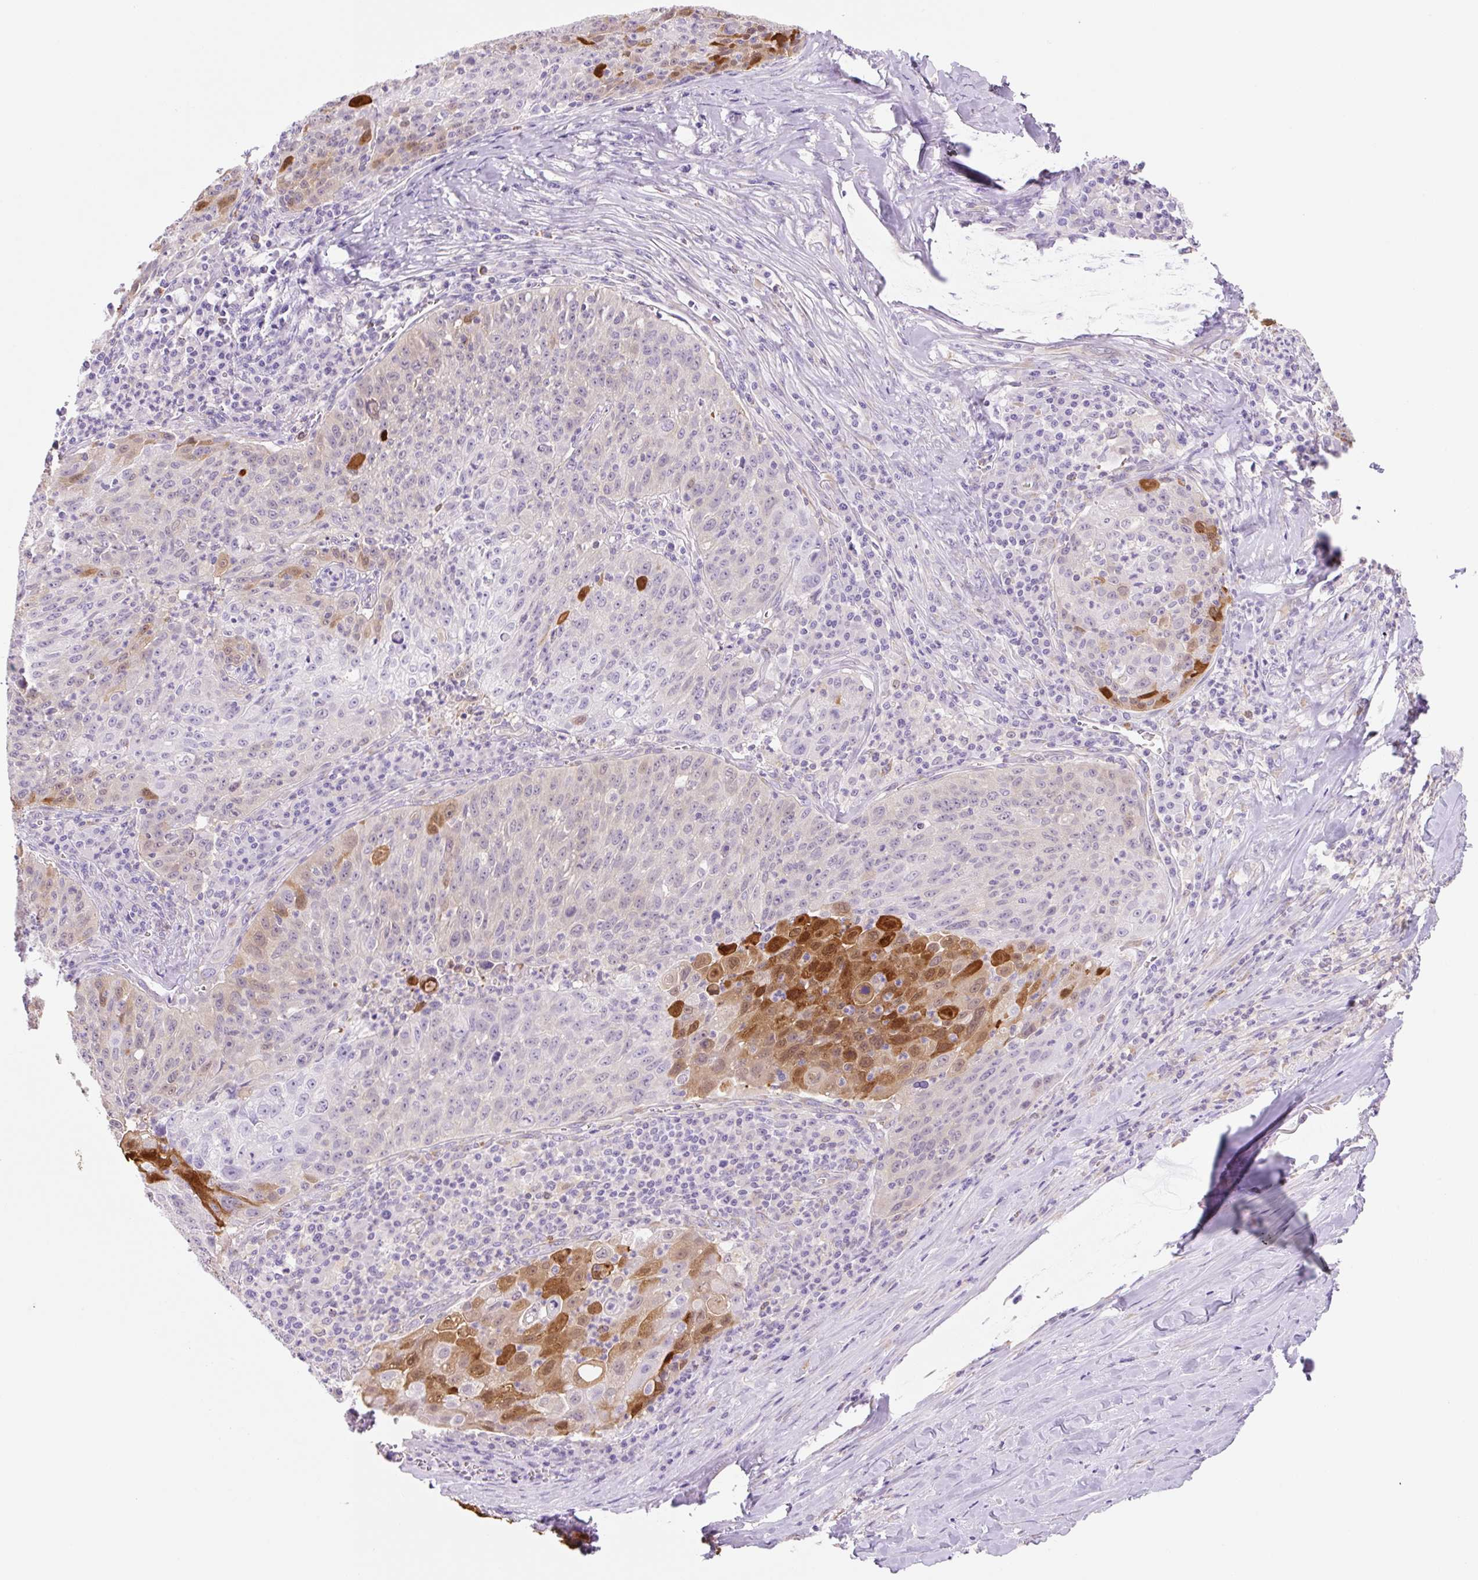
{"staining": {"intensity": "strong", "quantity": "<25%", "location": "cytoplasmic/membranous,nuclear"}, "tissue": "lung cancer", "cell_type": "Tumor cells", "image_type": "cancer", "snomed": [{"axis": "morphology", "description": "Squamous cell carcinoma, NOS"}, {"axis": "morphology", "description": "Squamous cell carcinoma, metastatic, NOS"}, {"axis": "topography", "description": "Bronchus"}, {"axis": "topography", "description": "Lung"}], "caption": "Immunohistochemical staining of squamous cell carcinoma (lung) reveals medium levels of strong cytoplasmic/membranous and nuclear expression in about <25% of tumor cells.", "gene": "FABP5", "patient": {"sex": "male", "age": 62}}